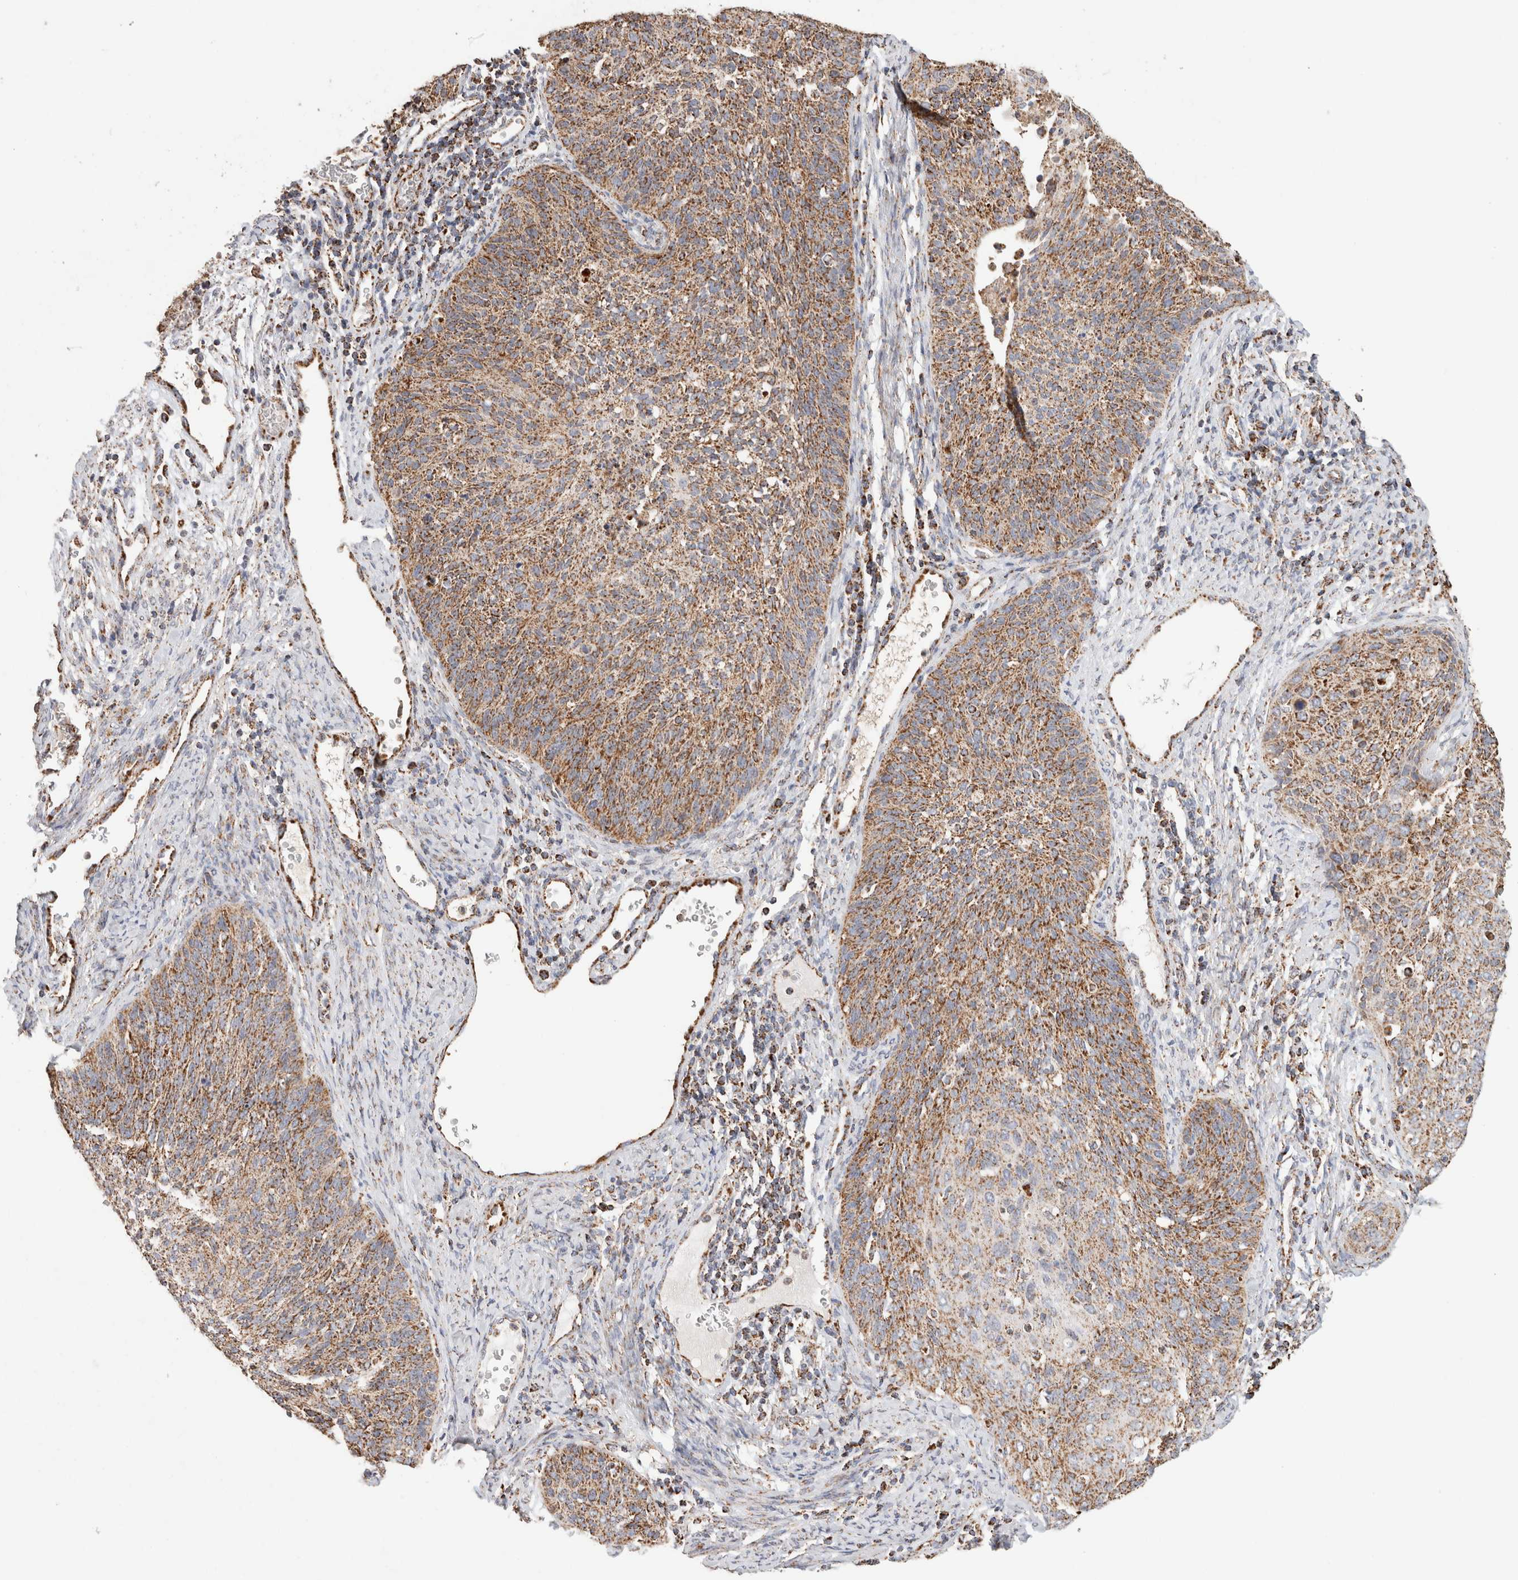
{"staining": {"intensity": "moderate", "quantity": ">75%", "location": "cytoplasmic/membranous"}, "tissue": "cervical cancer", "cell_type": "Tumor cells", "image_type": "cancer", "snomed": [{"axis": "morphology", "description": "Squamous cell carcinoma, NOS"}, {"axis": "topography", "description": "Cervix"}], "caption": "Protein expression analysis of human cervical squamous cell carcinoma reveals moderate cytoplasmic/membranous positivity in about >75% of tumor cells.", "gene": "C1QBP", "patient": {"sex": "female", "age": 55}}